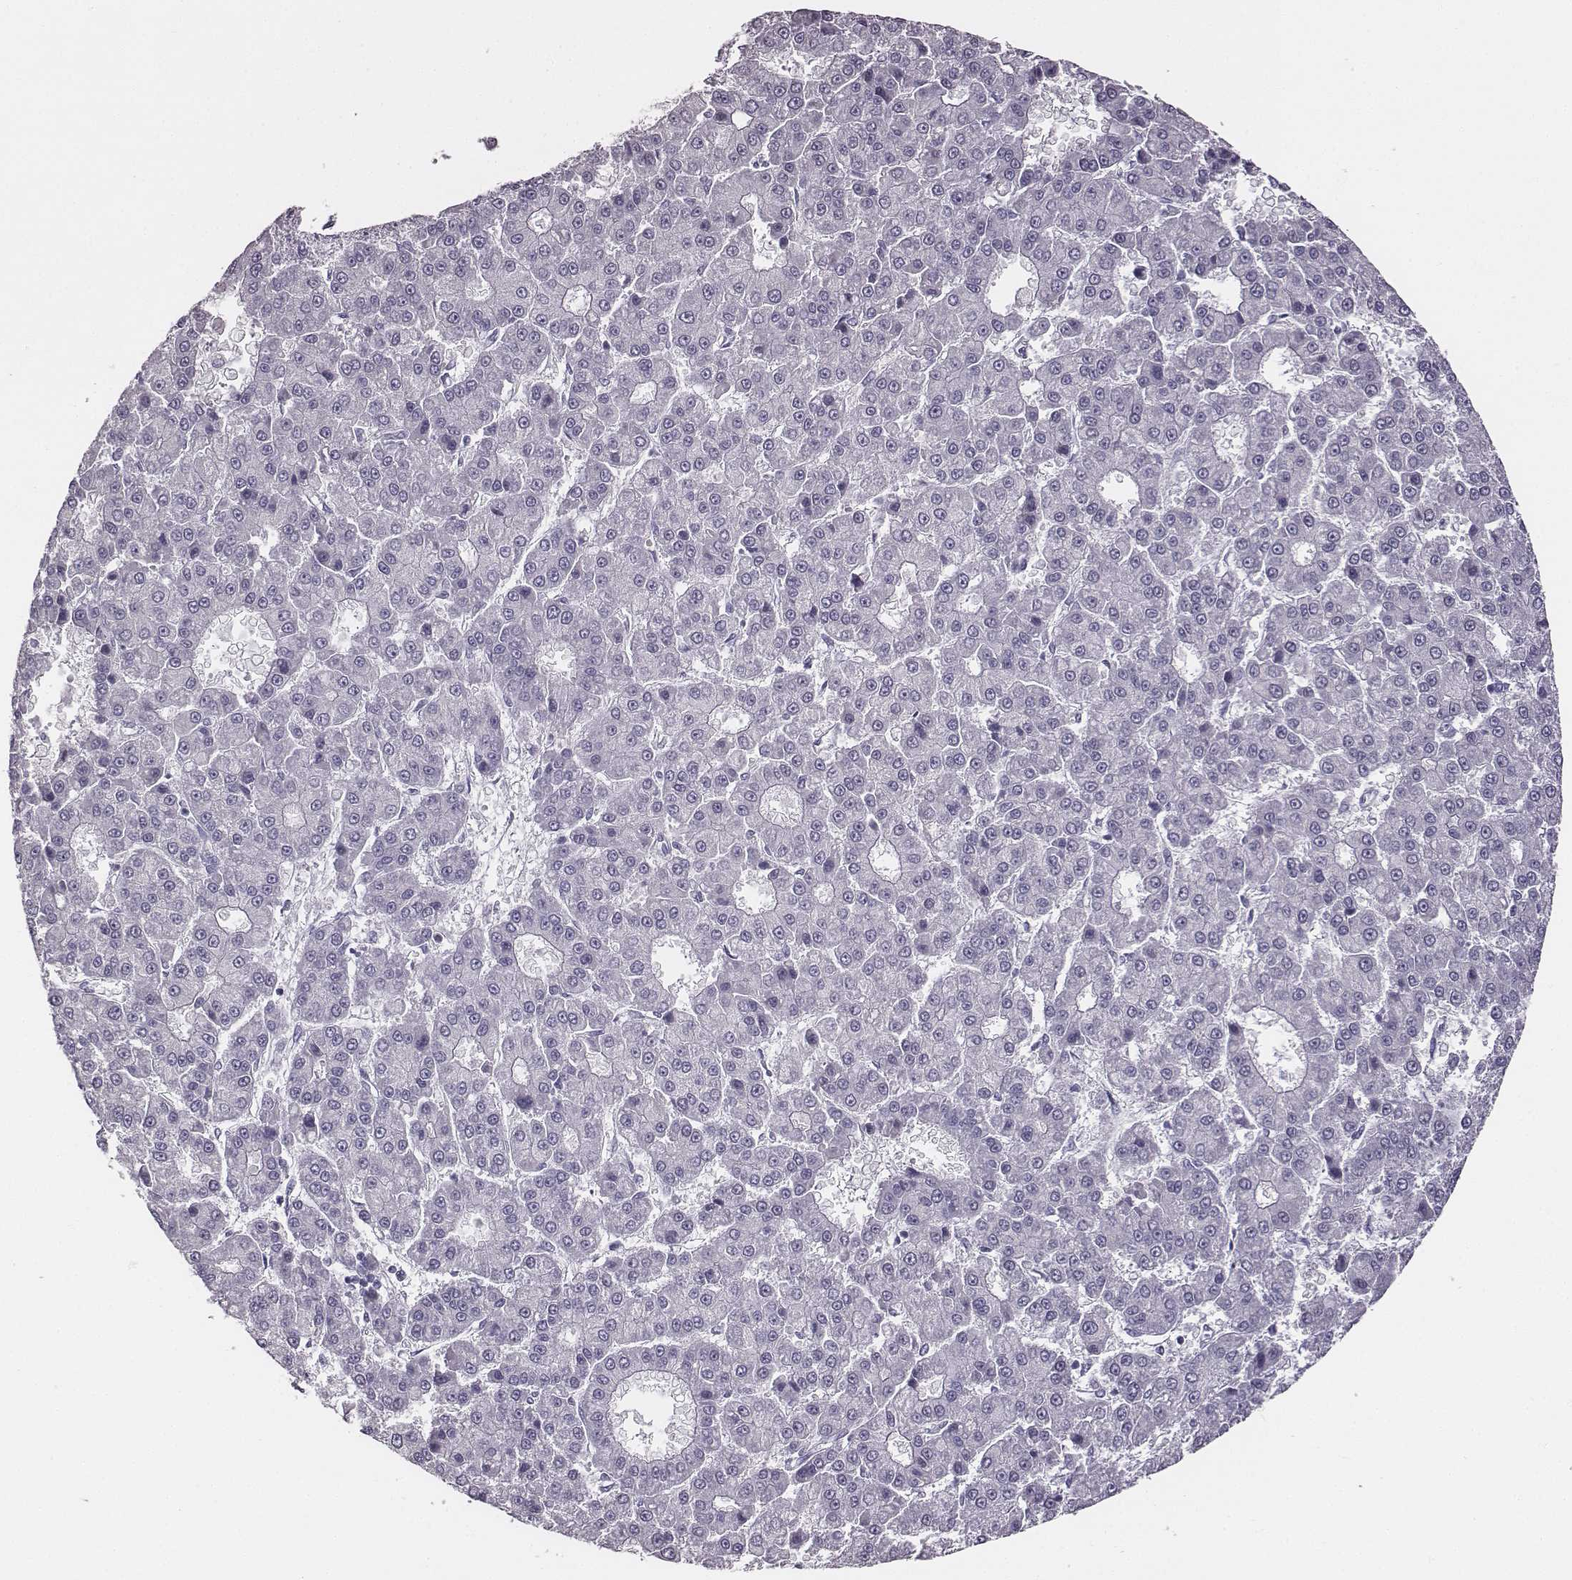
{"staining": {"intensity": "negative", "quantity": "none", "location": "none"}, "tissue": "liver cancer", "cell_type": "Tumor cells", "image_type": "cancer", "snomed": [{"axis": "morphology", "description": "Carcinoma, Hepatocellular, NOS"}, {"axis": "topography", "description": "Liver"}], "caption": "IHC photomicrograph of human hepatocellular carcinoma (liver) stained for a protein (brown), which shows no staining in tumor cells.", "gene": "ADAM7", "patient": {"sex": "male", "age": 70}}